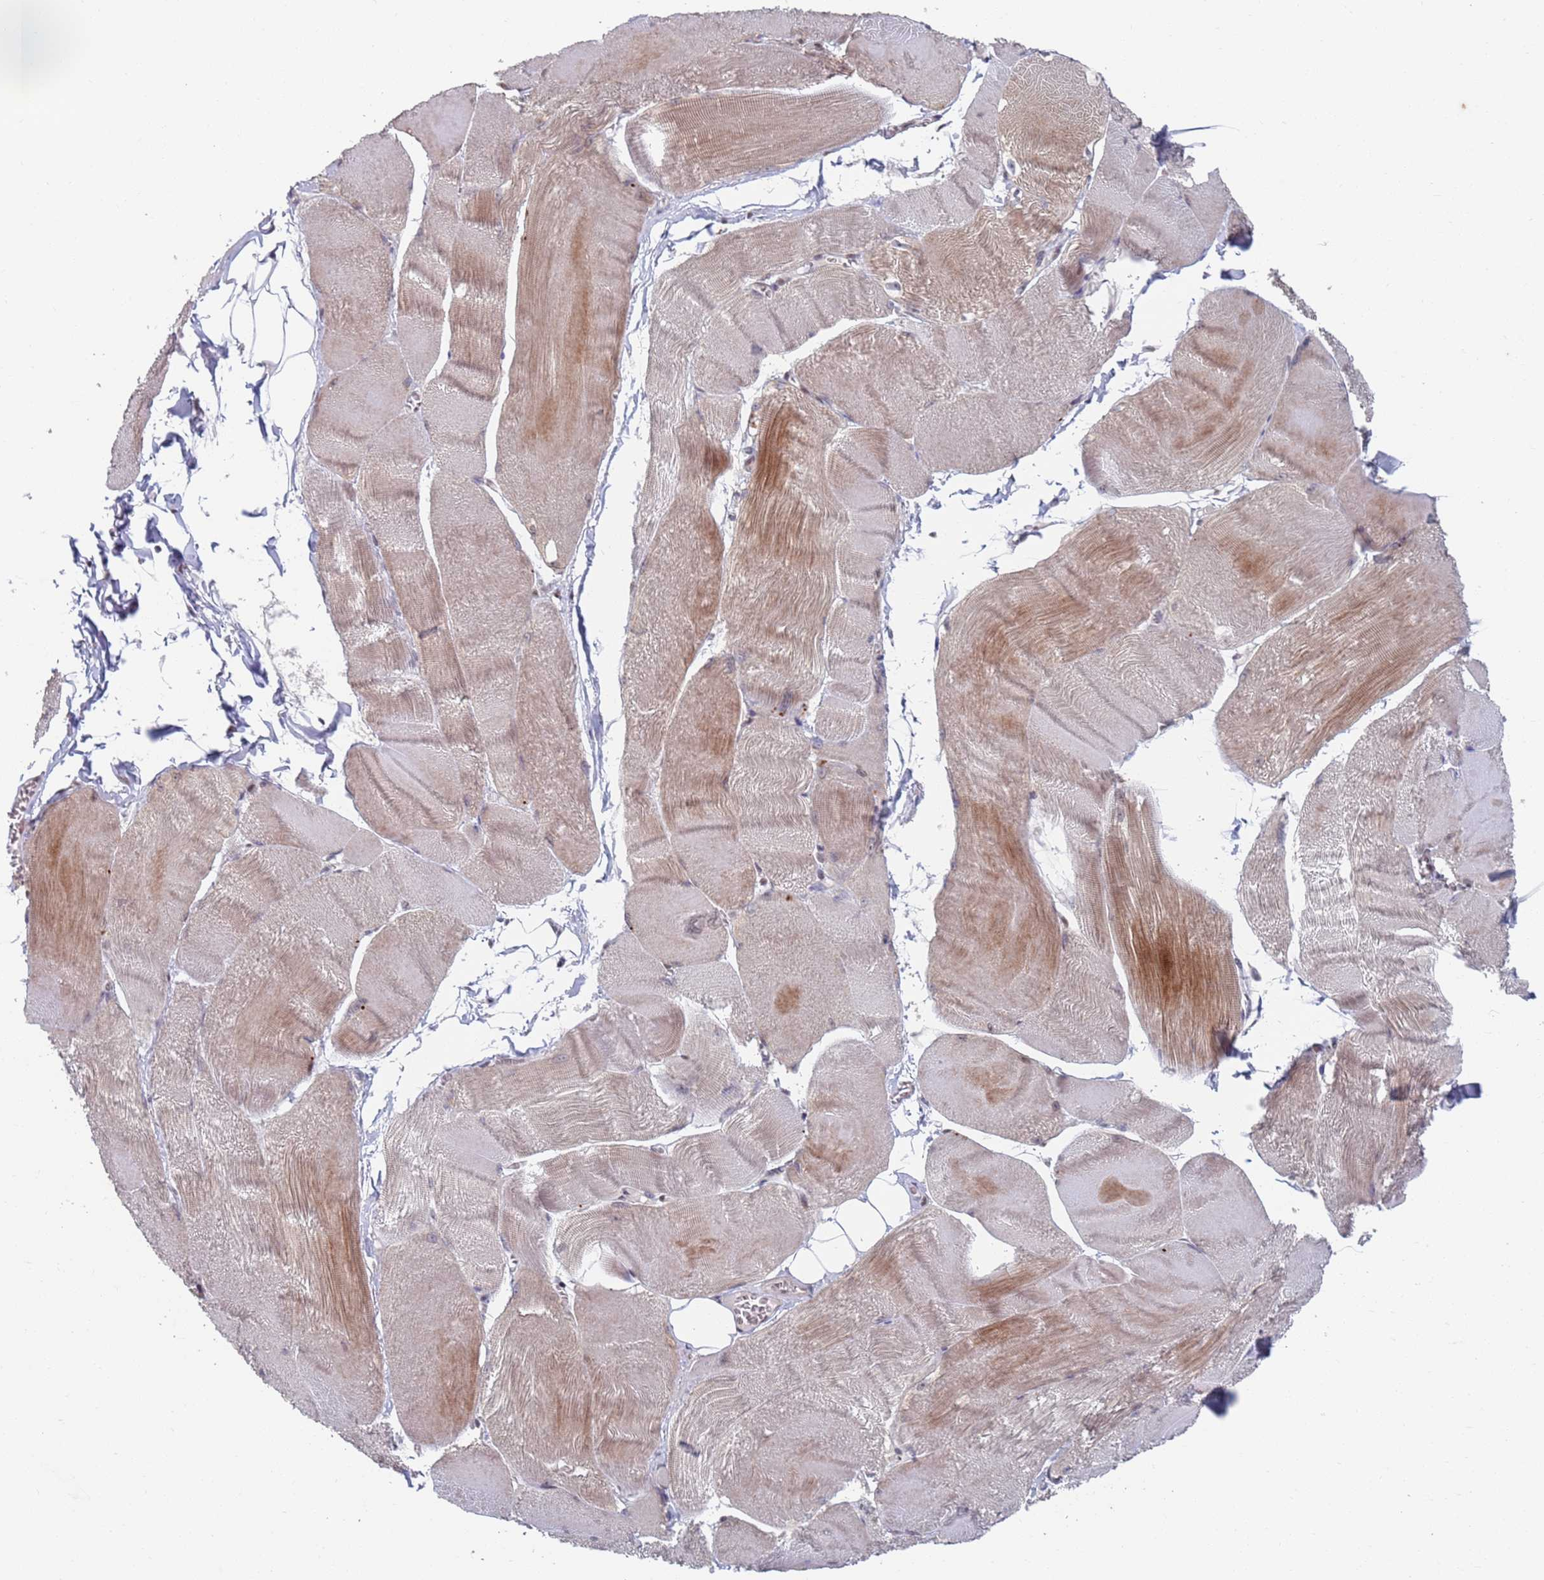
{"staining": {"intensity": "moderate", "quantity": "<25%", "location": "cytoplasmic/membranous"}, "tissue": "skeletal muscle", "cell_type": "Myocytes", "image_type": "normal", "snomed": [{"axis": "morphology", "description": "Normal tissue, NOS"}, {"axis": "morphology", "description": "Basal cell carcinoma"}, {"axis": "topography", "description": "Skeletal muscle"}], "caption": "Skeletal muscle stained for a protein (brown) exhibits moderate cytoplasmic/membranous positive expression in about <25% of myocytes.", "gene": "RPP25", "patient": {"sex": "female", "age": 64}}